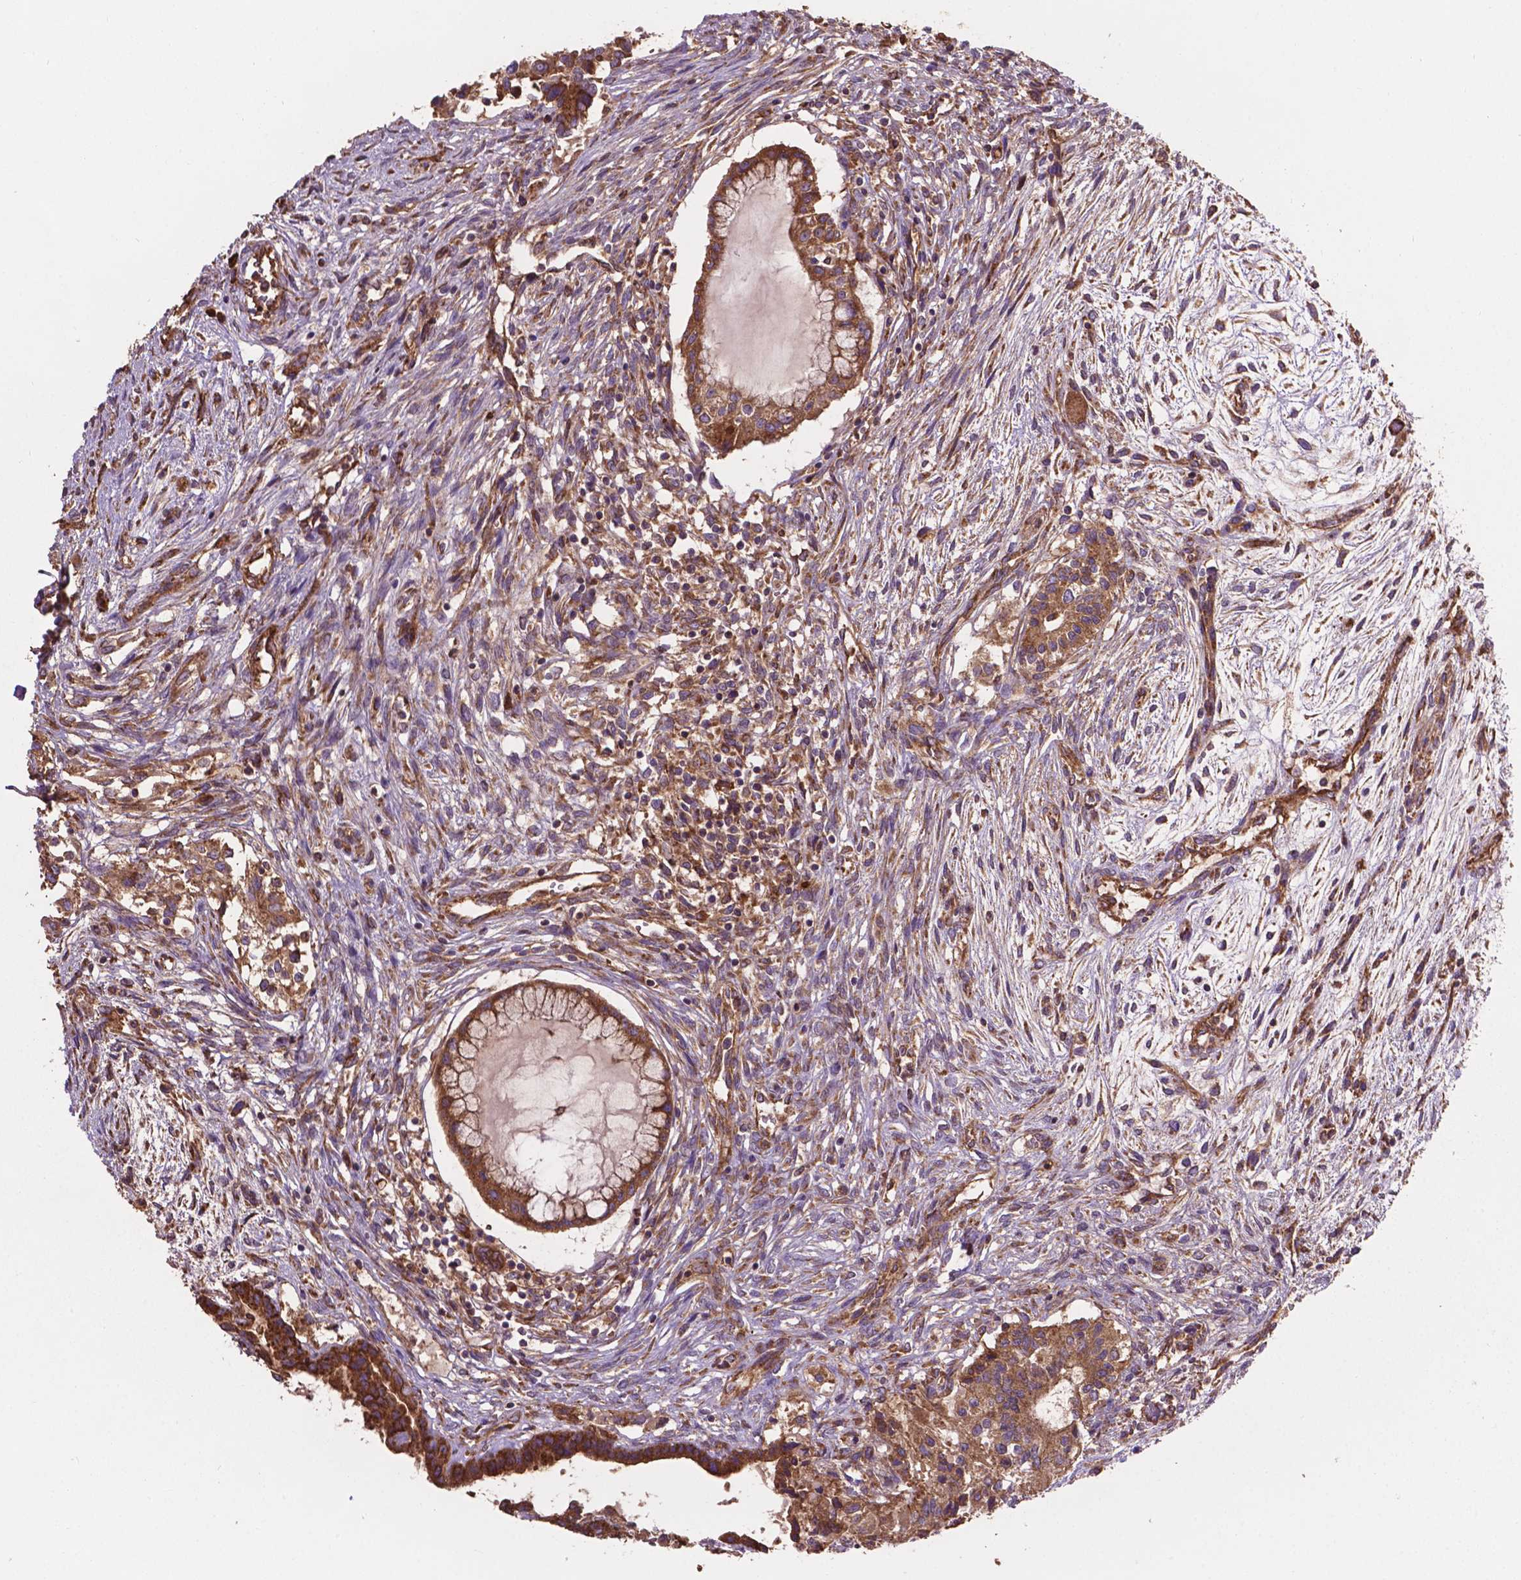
{"staining": {"intensity": "moderate", "quantity": ">75%", "location": "cytoplasmic/membranous"}, "tissue": "testis cancer", "cell_type": "Tumor cells", "image_type": "cancer", "snomed": [{"axis": "morphology", "description": "Carcinoma, Embryonal, NOS"}, {"axis": "topography", "description": "Testis"}], "caption": "Protein analysis of testis cancer tissue exhibits moderate cytoplasmic/membranous staining in about >75% of tumor cells.", "gene": "CCDC71L", "patient": {"sex": "male", "age": 37}}